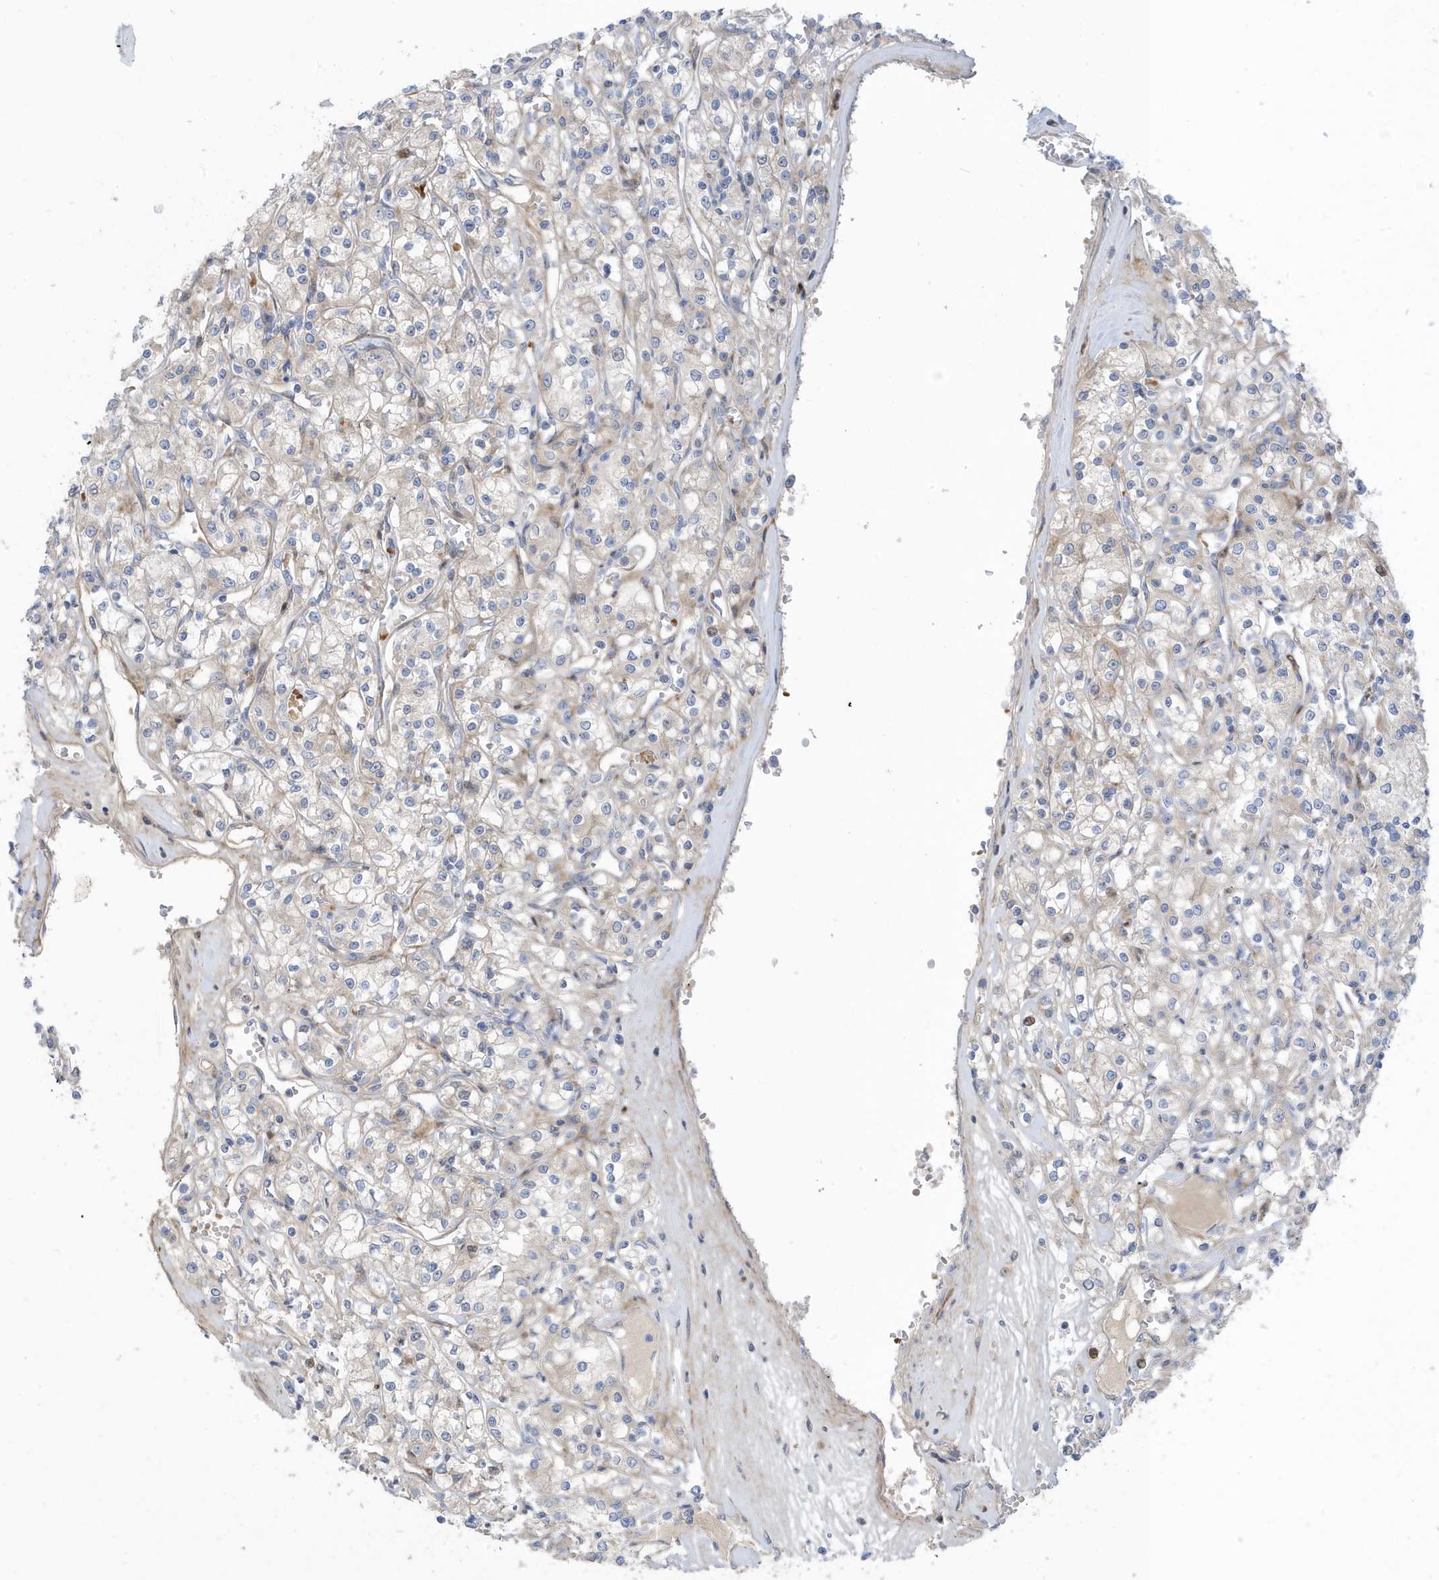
{"staining": {"intensity": "negative", "quantity": "none", "location": "none"}, "tissue": "renal cancer", "cell_type": "Tumor cells", "image_type": "cancer", "snomed": [{"axis": "morphology", "description": "Adenocarcinoma, NOS"}, {"axis": "topography", "description": "Kidney"}], "caption": "Immunohistochemistry (IHC) image of adenocarcinoma (renal) stained for a protein (brown), which displays no staining in tumor cells. Brightfield microscopy of immunohistochemistry (IHC) stained with DAB (3,3'-diaminobenzidine) (brown) and hematoxylin (blue), captured at high magnification.", "gene": "ATP13A5", "patient": {"sex": "female", "age": 59}}